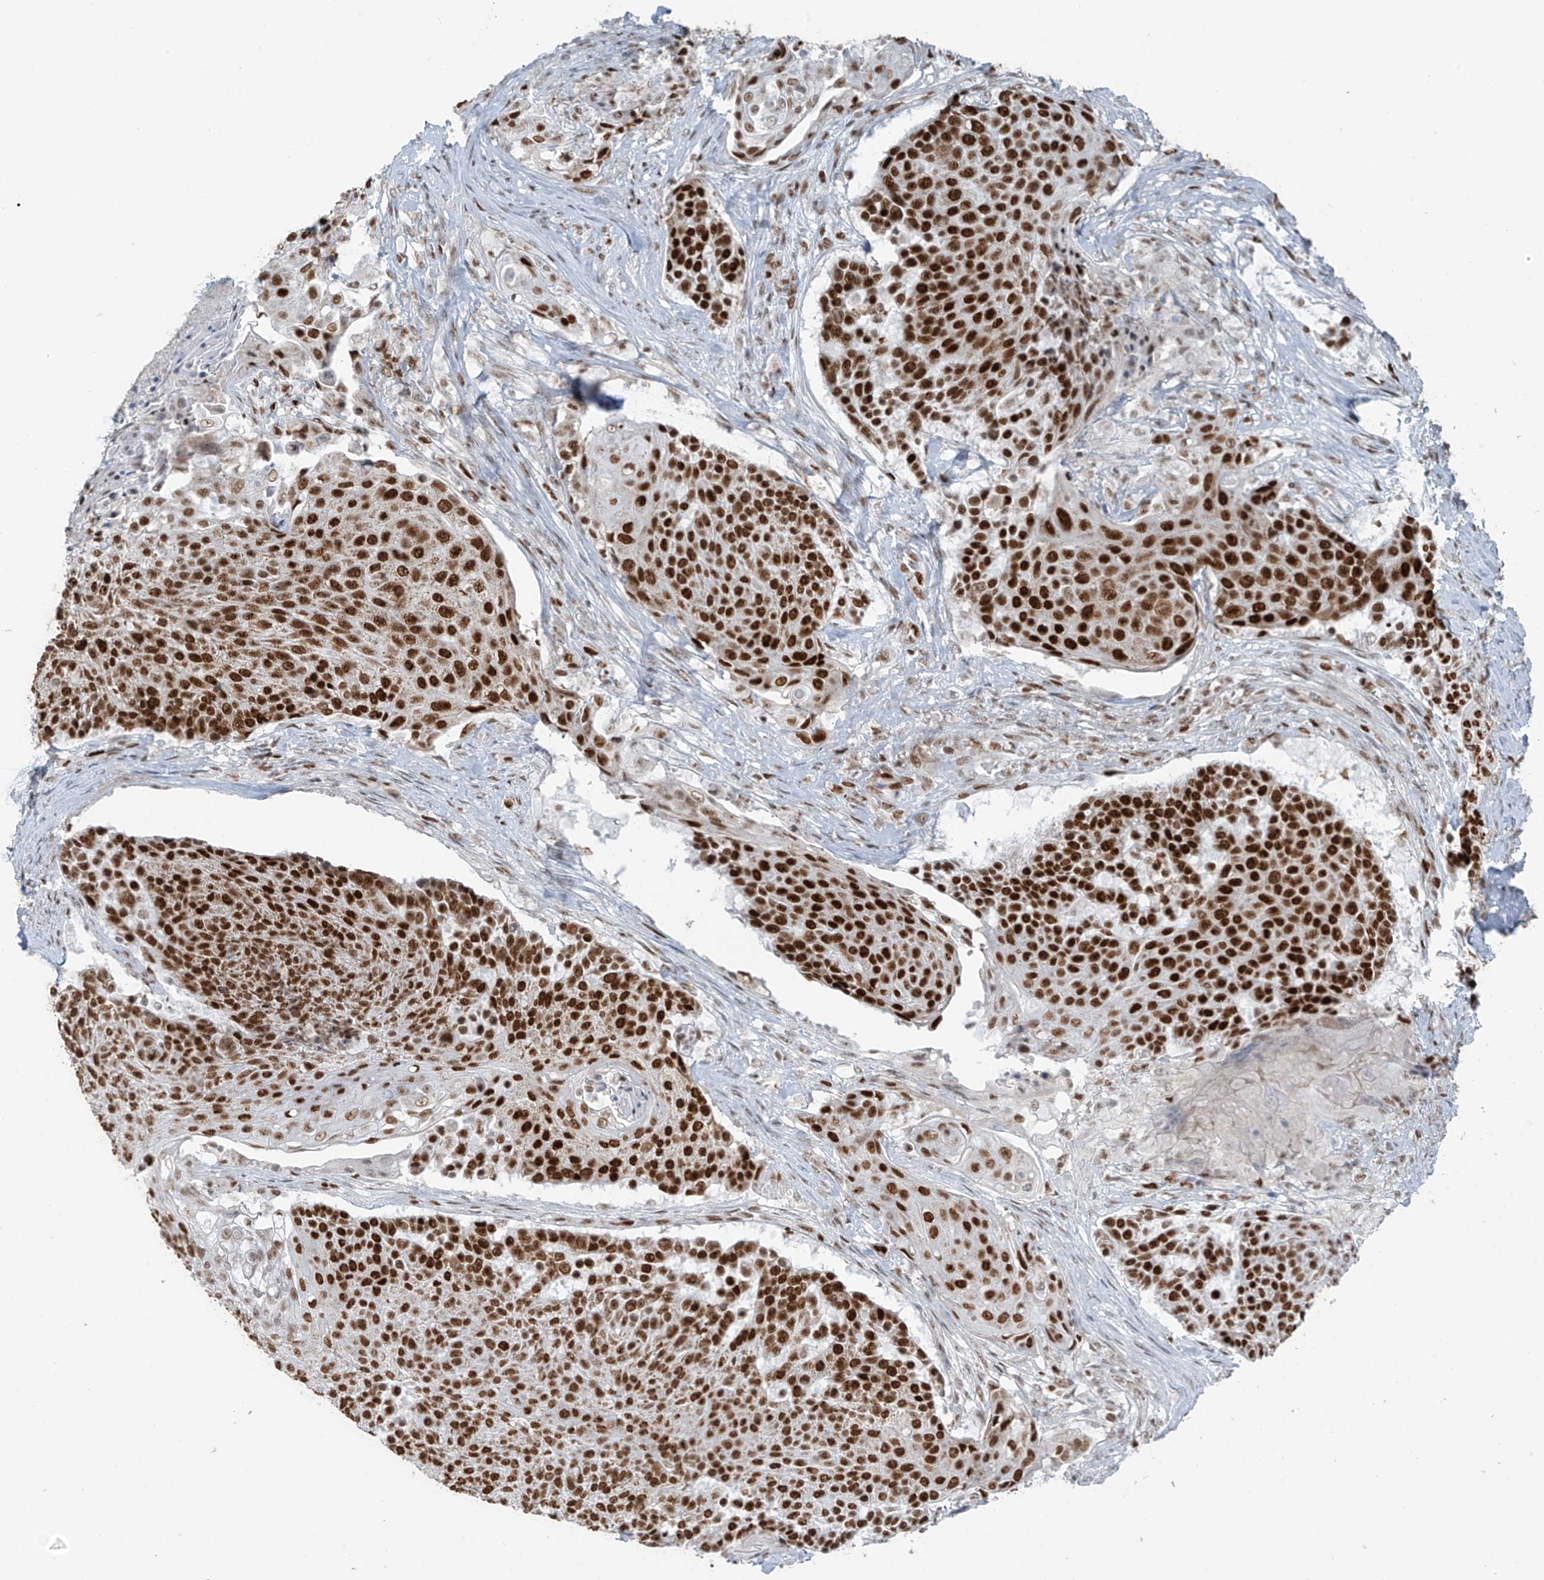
{"staining": {"intensity": "strong", "quantity": ">75%", "location": "nuclear"}, "tissue": "urothelial cancer", "cell_type": "Tumor cells", "image_type": "cancer", "snomed": [{"axis": "morphology", "description": "Urothelial carcinoma, High grade"}, {"axis": "topography", "description": "Urinary bladder"}], "caption": "An immunohistochemistry photomicrograph of neoplastic tissue is shown. Protein staining in brown labels strong nuclear positivity in high-grade urothelial carcinoma within tumor cells. Using DAB (brown) and hematoxylin (blue) stains, captured at high magnification using brightfield microscopy.", "gene": "WRNIP1", "patient": {"sex": "female", "age": 63}}